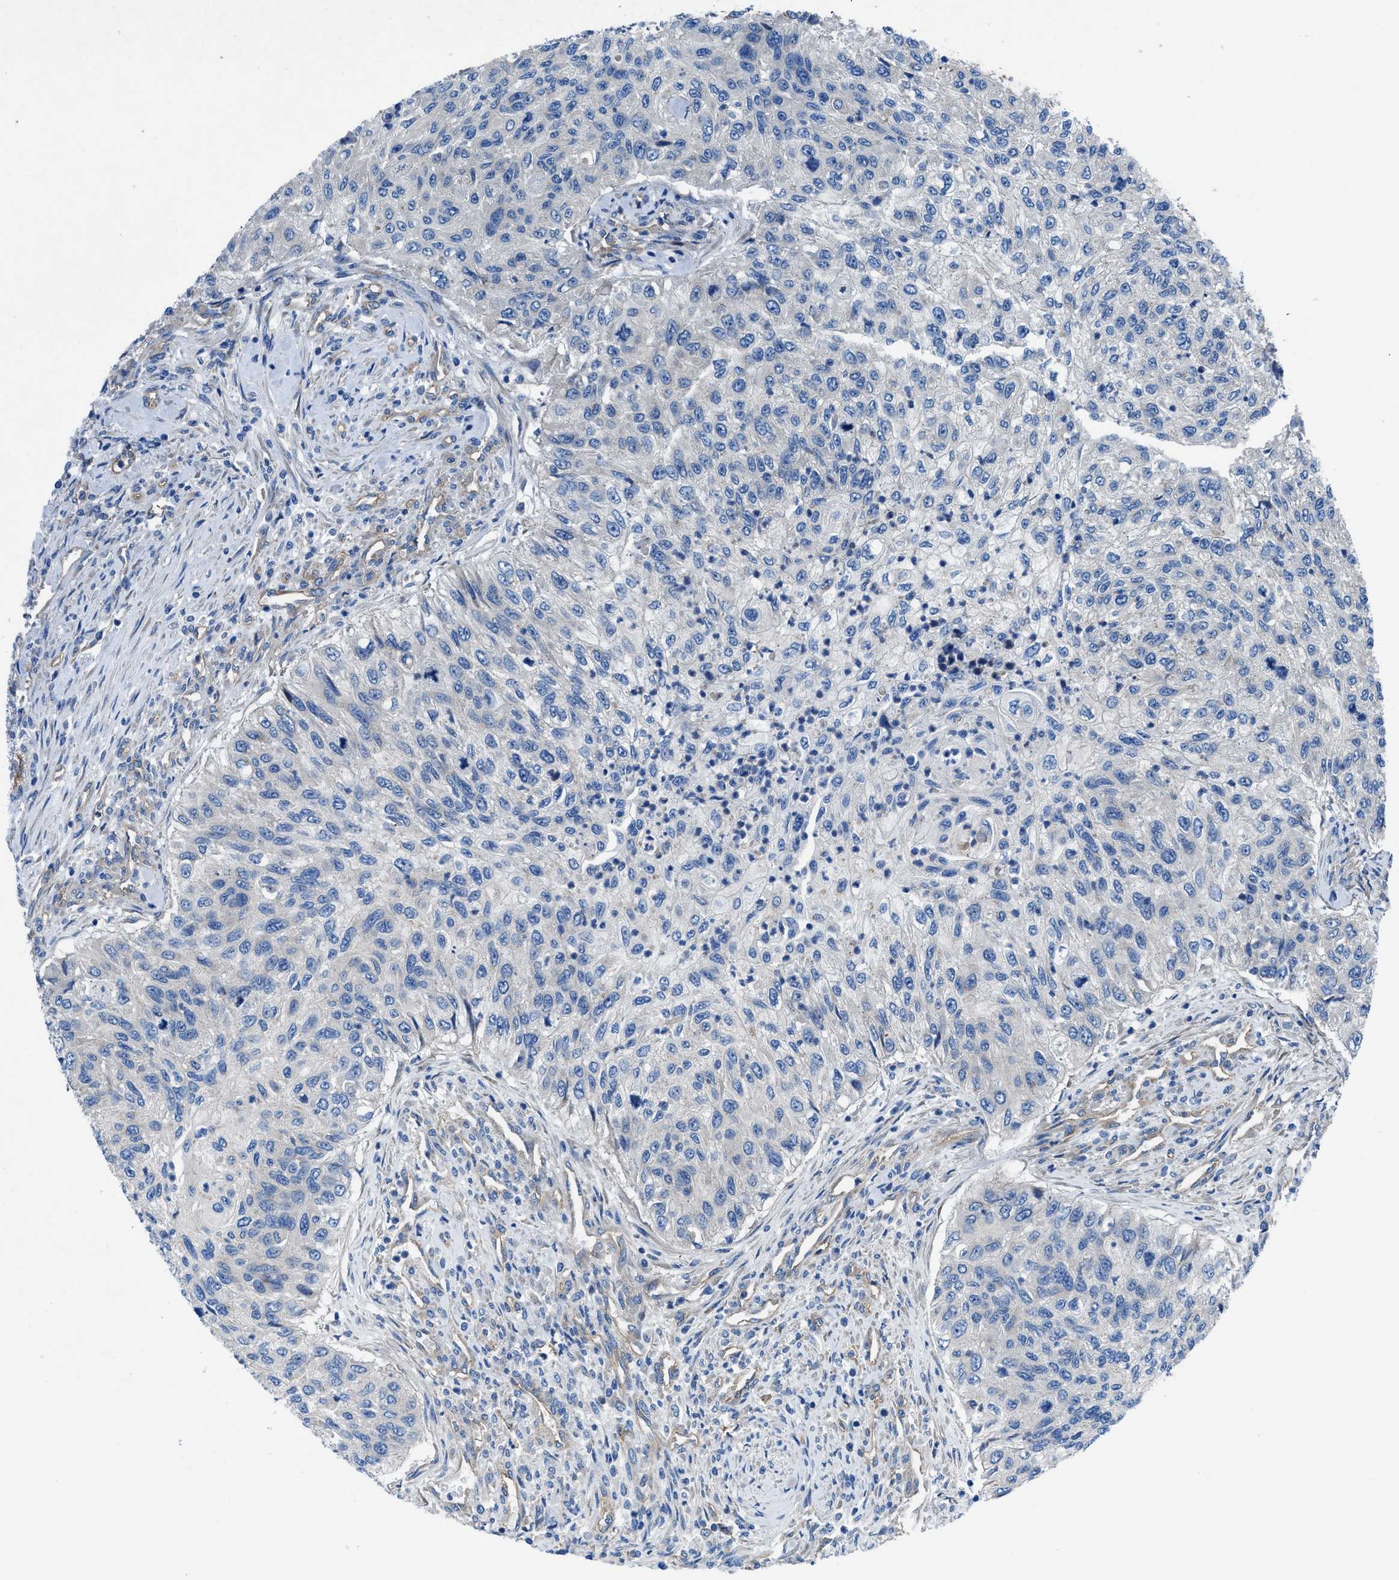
{"staining": {"intensity": "negative", "quantity": "none", "location": "none"}, "tissue": "urothelial cancer", "cell_type": "Tumor cells", "image_type": "cancer", "snomed": [{"axis": "morphology", "description": "Urothelial carcinoma, High grade"}, {"axis": "topography", "description": "Urinary bladder"}], "caption": "Histopathology image shows no significant protein expression in tumor cells of urothelial carcinoma (high-grade).", "gene": "TRIP4", "patient": {"sex": "female", "age": 60}}